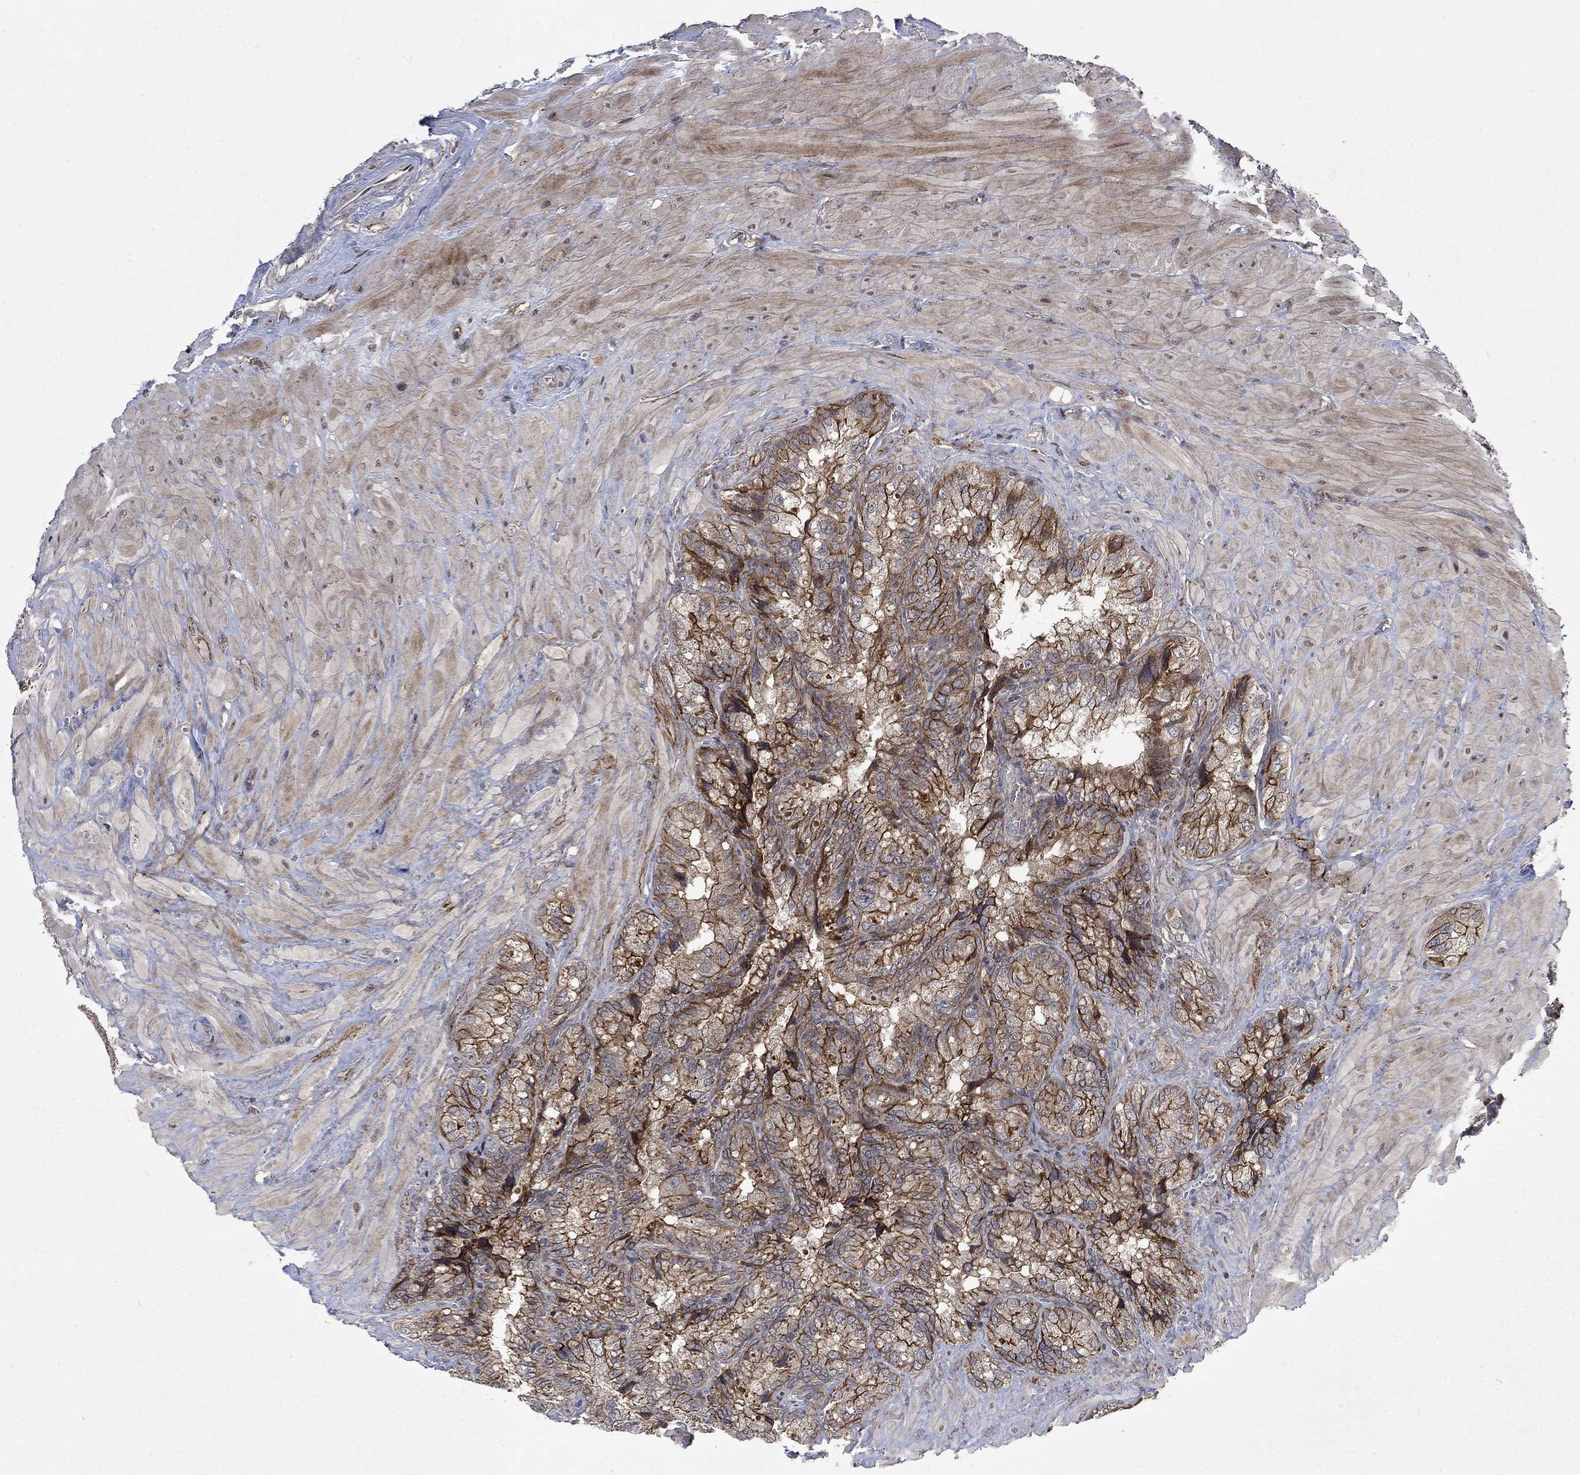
{"staining": {"intensity": "strong", "quantity": "25%-75%", "location": "cytoplasmic/membranous"}, "tissue": "prostate cancer", "cell_type": "Tumor cells", "image_type": "cancer", "snomed": [{"axis": "morphology", "description": "Adenocarcinoma, NOS"}, {"axis": "topography", "description": "Prostate and seminal vesicle, NOS"}], "caption": "IHC image of prostate cancer stained for a protein (brown), which reveals high levels of strong cytoplasmic/membranous expression in approximately 25%-75% of tumor cells.", "gene": "PPP1R9A", "patient": {"sex": "male", "age": 62}}